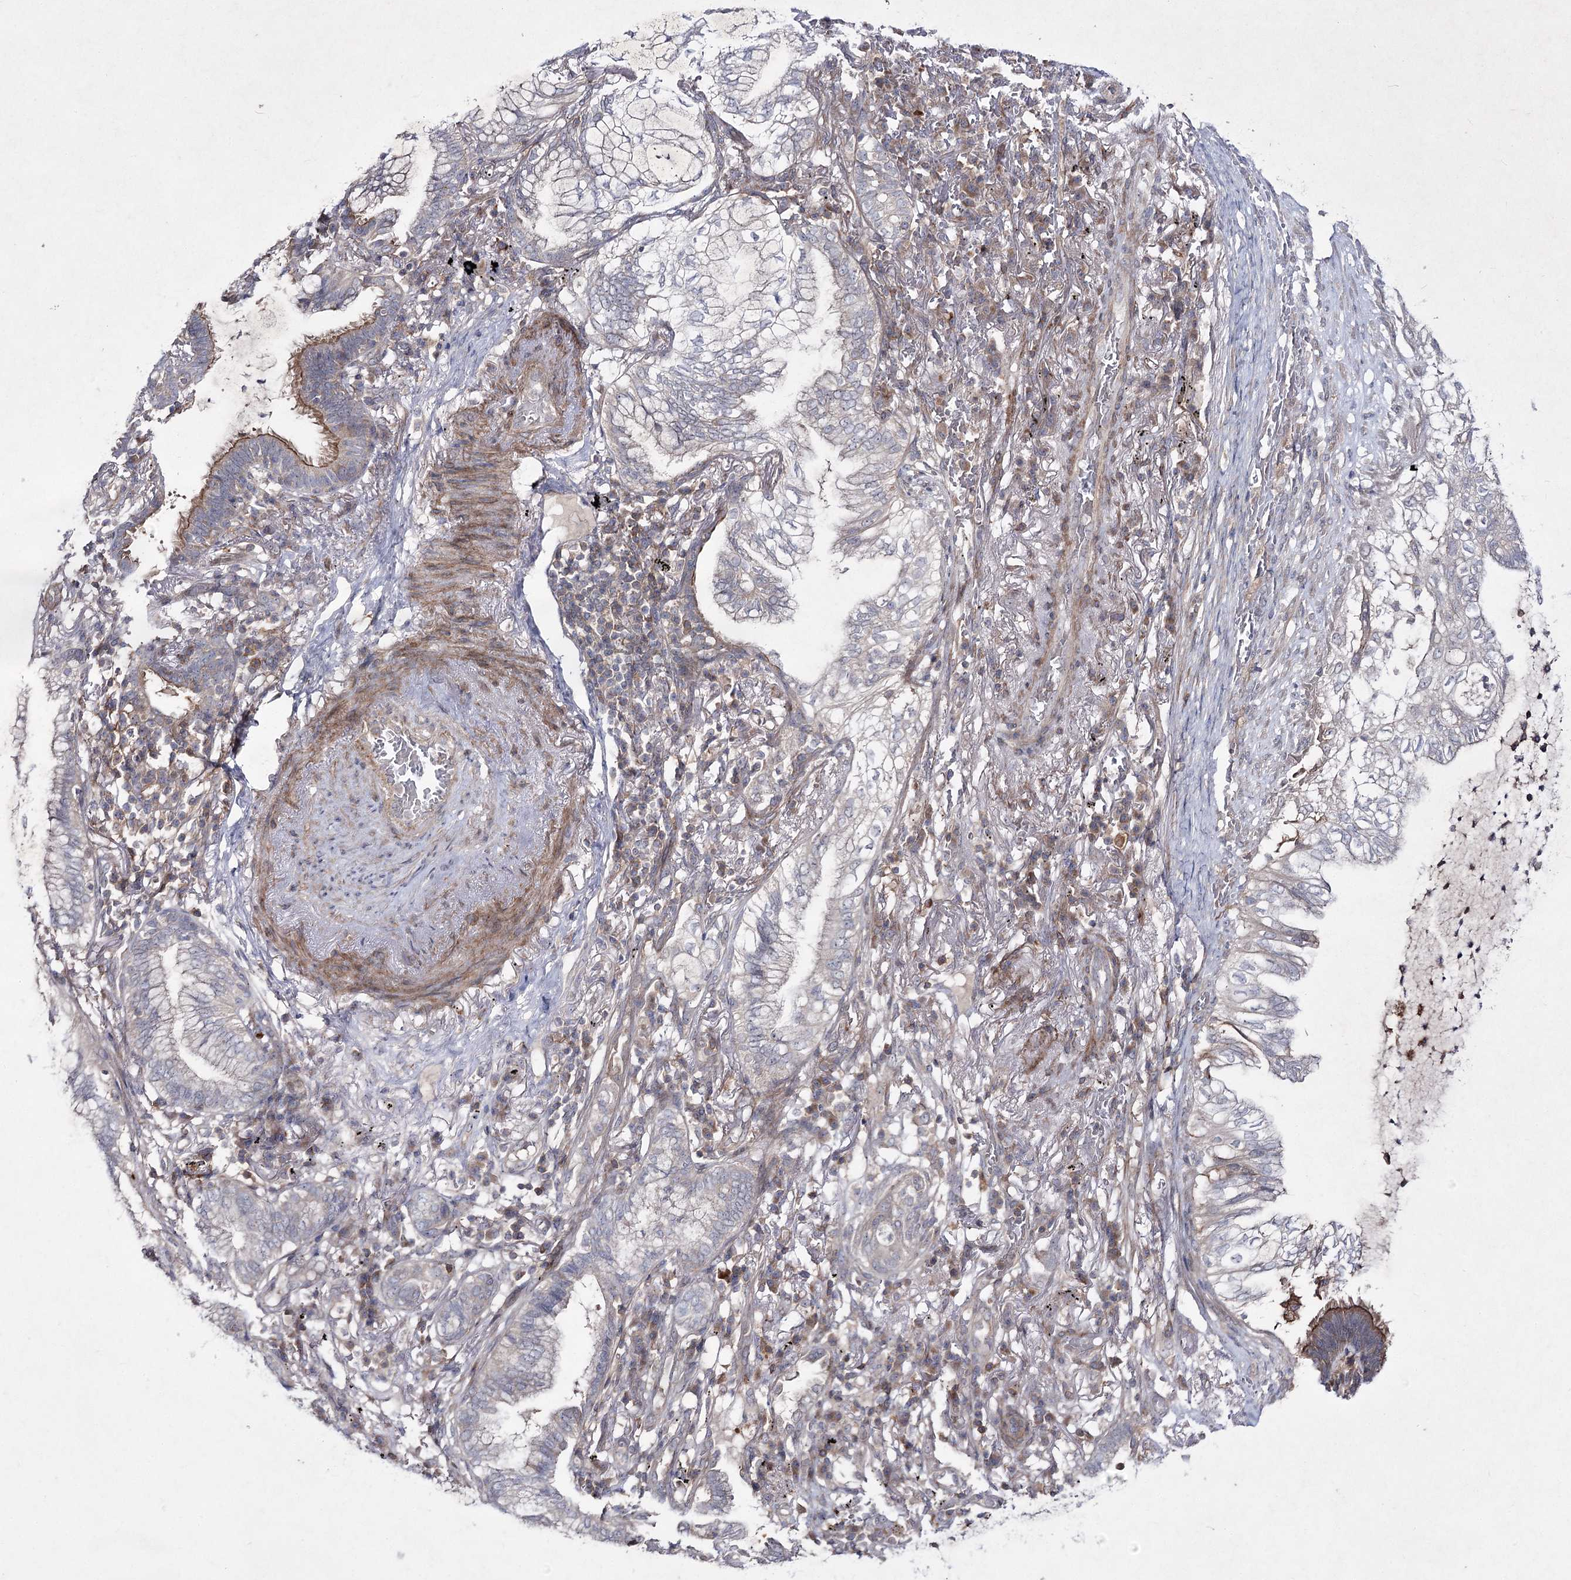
{"staining": {"intensity": "negative", "quantity": "none", "location": "none"}, "tissue": "lung cancer", "cell_type": "Tumor cells", "image_type": "cancer", "snomed": [{"axis": "morphology", "description": "Adenocarcinoma, NOS"}, {"axis": "topography", "description": "Lung"}], "caption": "Tumor cells are negative for brown protein staining in adenocarcinoma (lung).", "gene": "CIB2", "patient": {"sex": "female", "age": 70}}